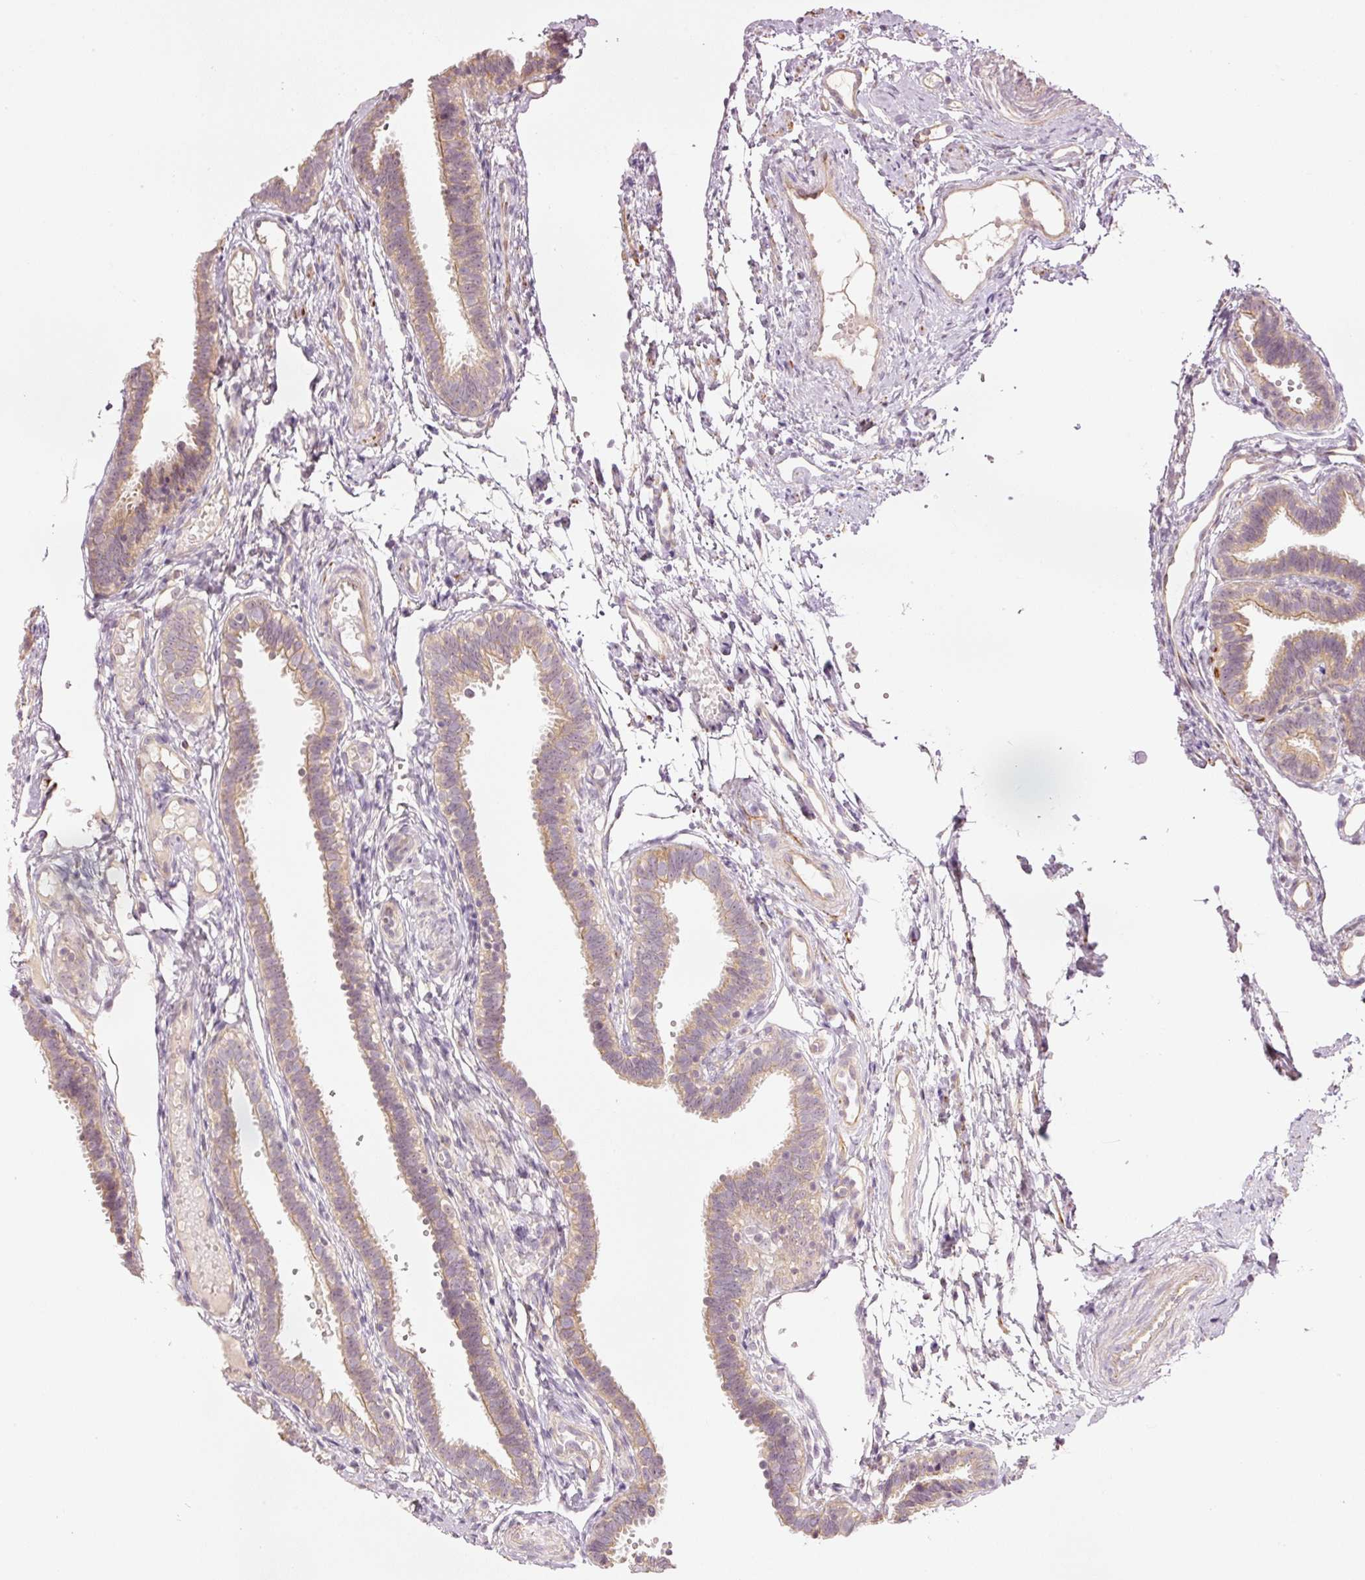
{"staining": {"intensity": "moderate", "quantity": "25%-75%", "location": "cytoplasmic/membranous"}, "tissue": "fallopian tube", "cell_type": "Glandular cells", "image_type": "normal", "snomed": [{"axis": "morphology", "description": "Normal tissue, NOS"}, {"axis": "topography", "description": "Fallopian tube"}], "caption": "Unremarkable fallopian tube demonstrates moderate cytoplasmic/membranous expression in about 25%-75% of glandular cells (Stains: DAB in brown, nuclei in blue, Microscopy: brightfield microscopy at high magnification)..", "gene": "CDC20B", "patient": {"sex": "female", "age": 37}}